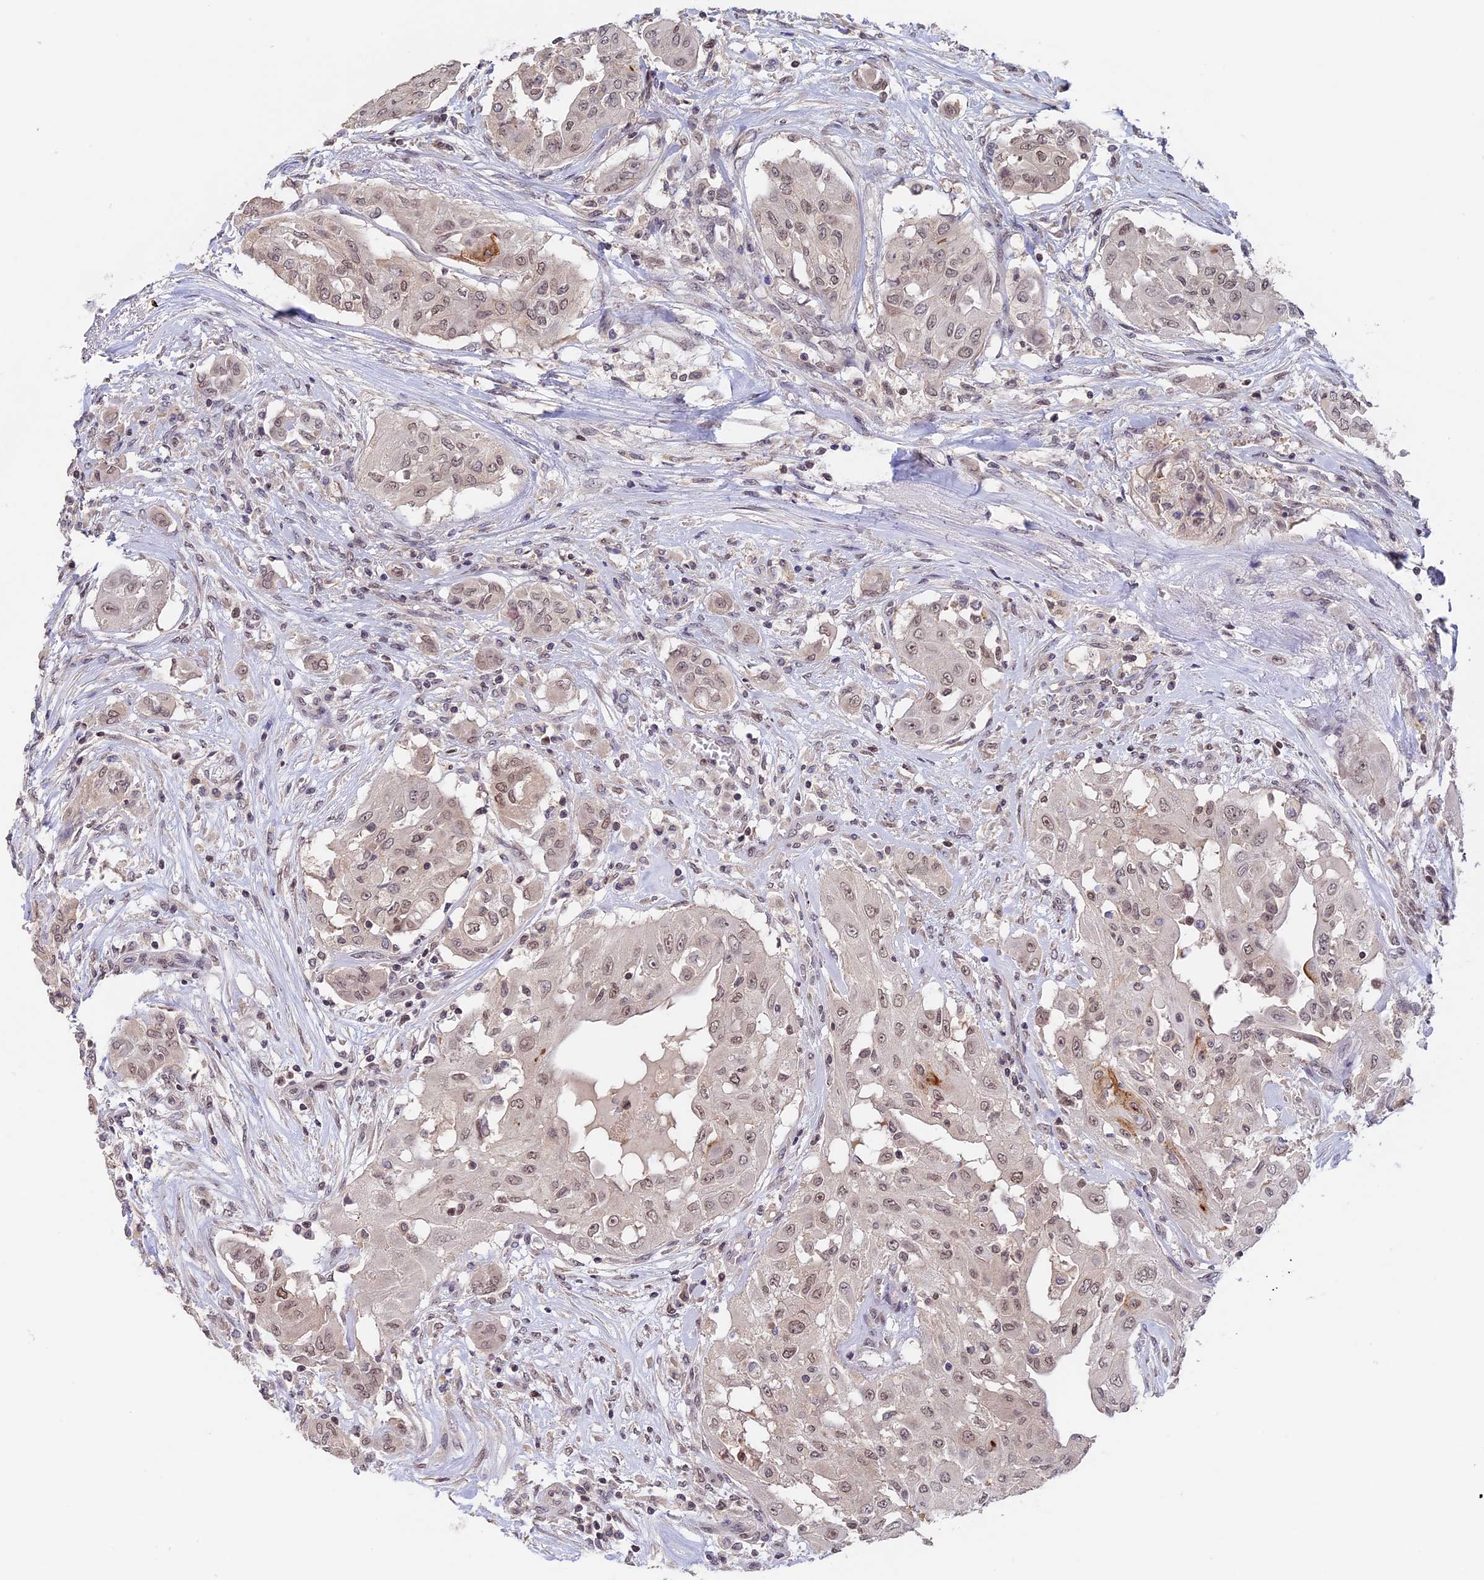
{"staining": {"intensity": "weak", "quantity": ">75%", "location": "nuclear"}, "tissue": "thyroid cancer", "cell_type": "Tumor cells", "image_type": "cancer", "snomed": [{"axis": "morphology", "description": "Papillary adenocarcinoma, NOS"}, {"axis": "topography", "description": "Thyroid gland"}], "caption": "Protein staining reveals weak nuclear staining in about >75% of tumor cells in thyroid cancer. Nuclei are stained in blue.", "gene": "RFC5", "patient": {"sex": "female", "age": 59}}